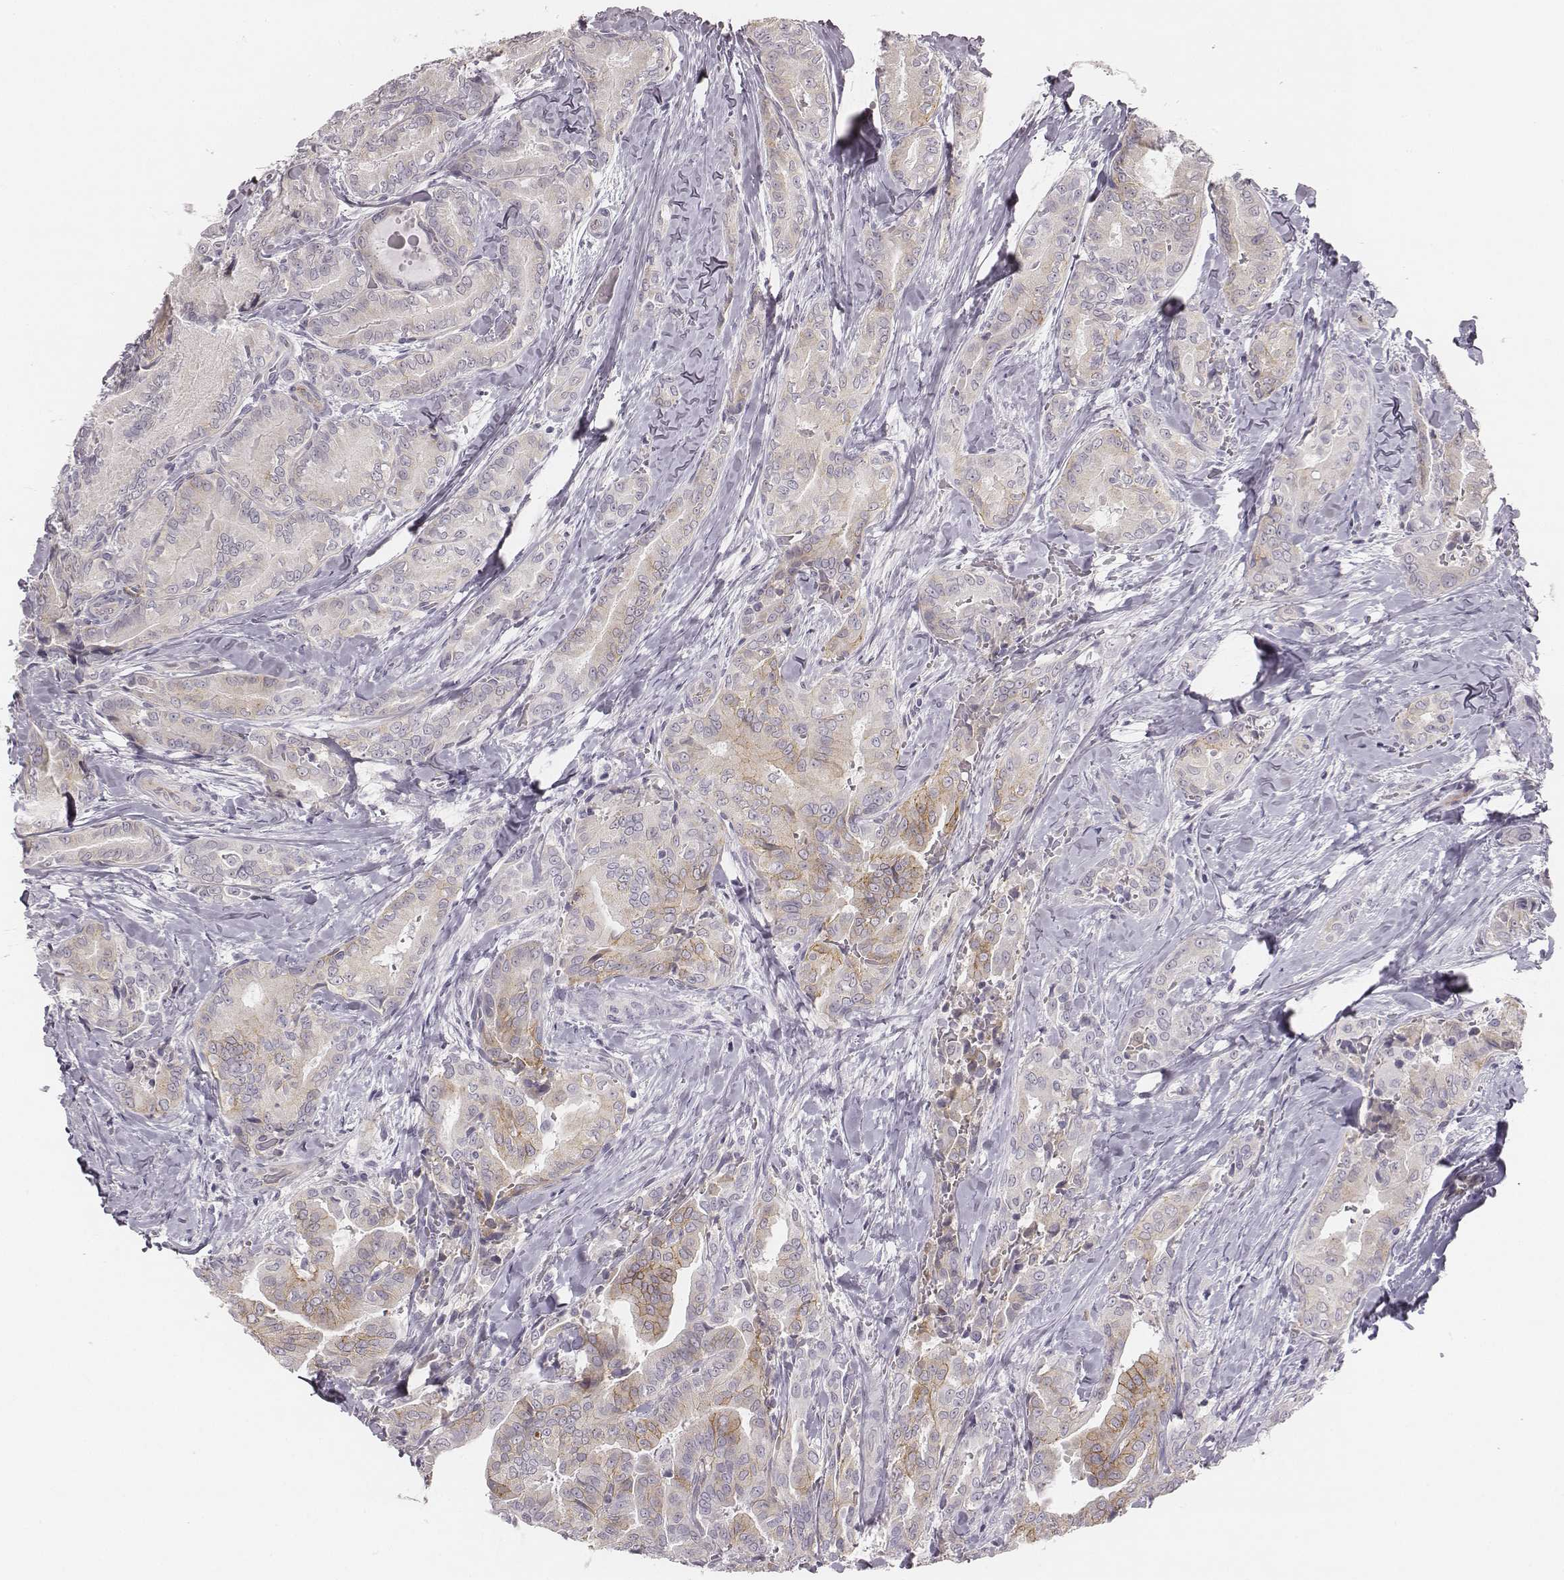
{"staining": {"intensity": "weak", "quantity": "25%-75%", "location": "cytoplasmic/membranous"}, "tissue": "thyroid cancer", "cell_type": "Tumor cells", "image_type": "cancer", "snomed": [{"axis": "morphology", "description": "Papillary adenocarcinoma, NOS"}, {"axis": "topography", "description": "Thyroid gland"}], "caption": "An immunohistochemistry (IHC) micrograph of tumor tissue is shown. Protein staining in brown highlights weak cytoplasmic/membranous positivity in papillary adenocarcinoma (thyroid) within tumor cells. (Brightfield microscopy of DAB IHC at high magnification).", "gene": "KCNJ12", "patient": {"sex": "male", "age": 61}}